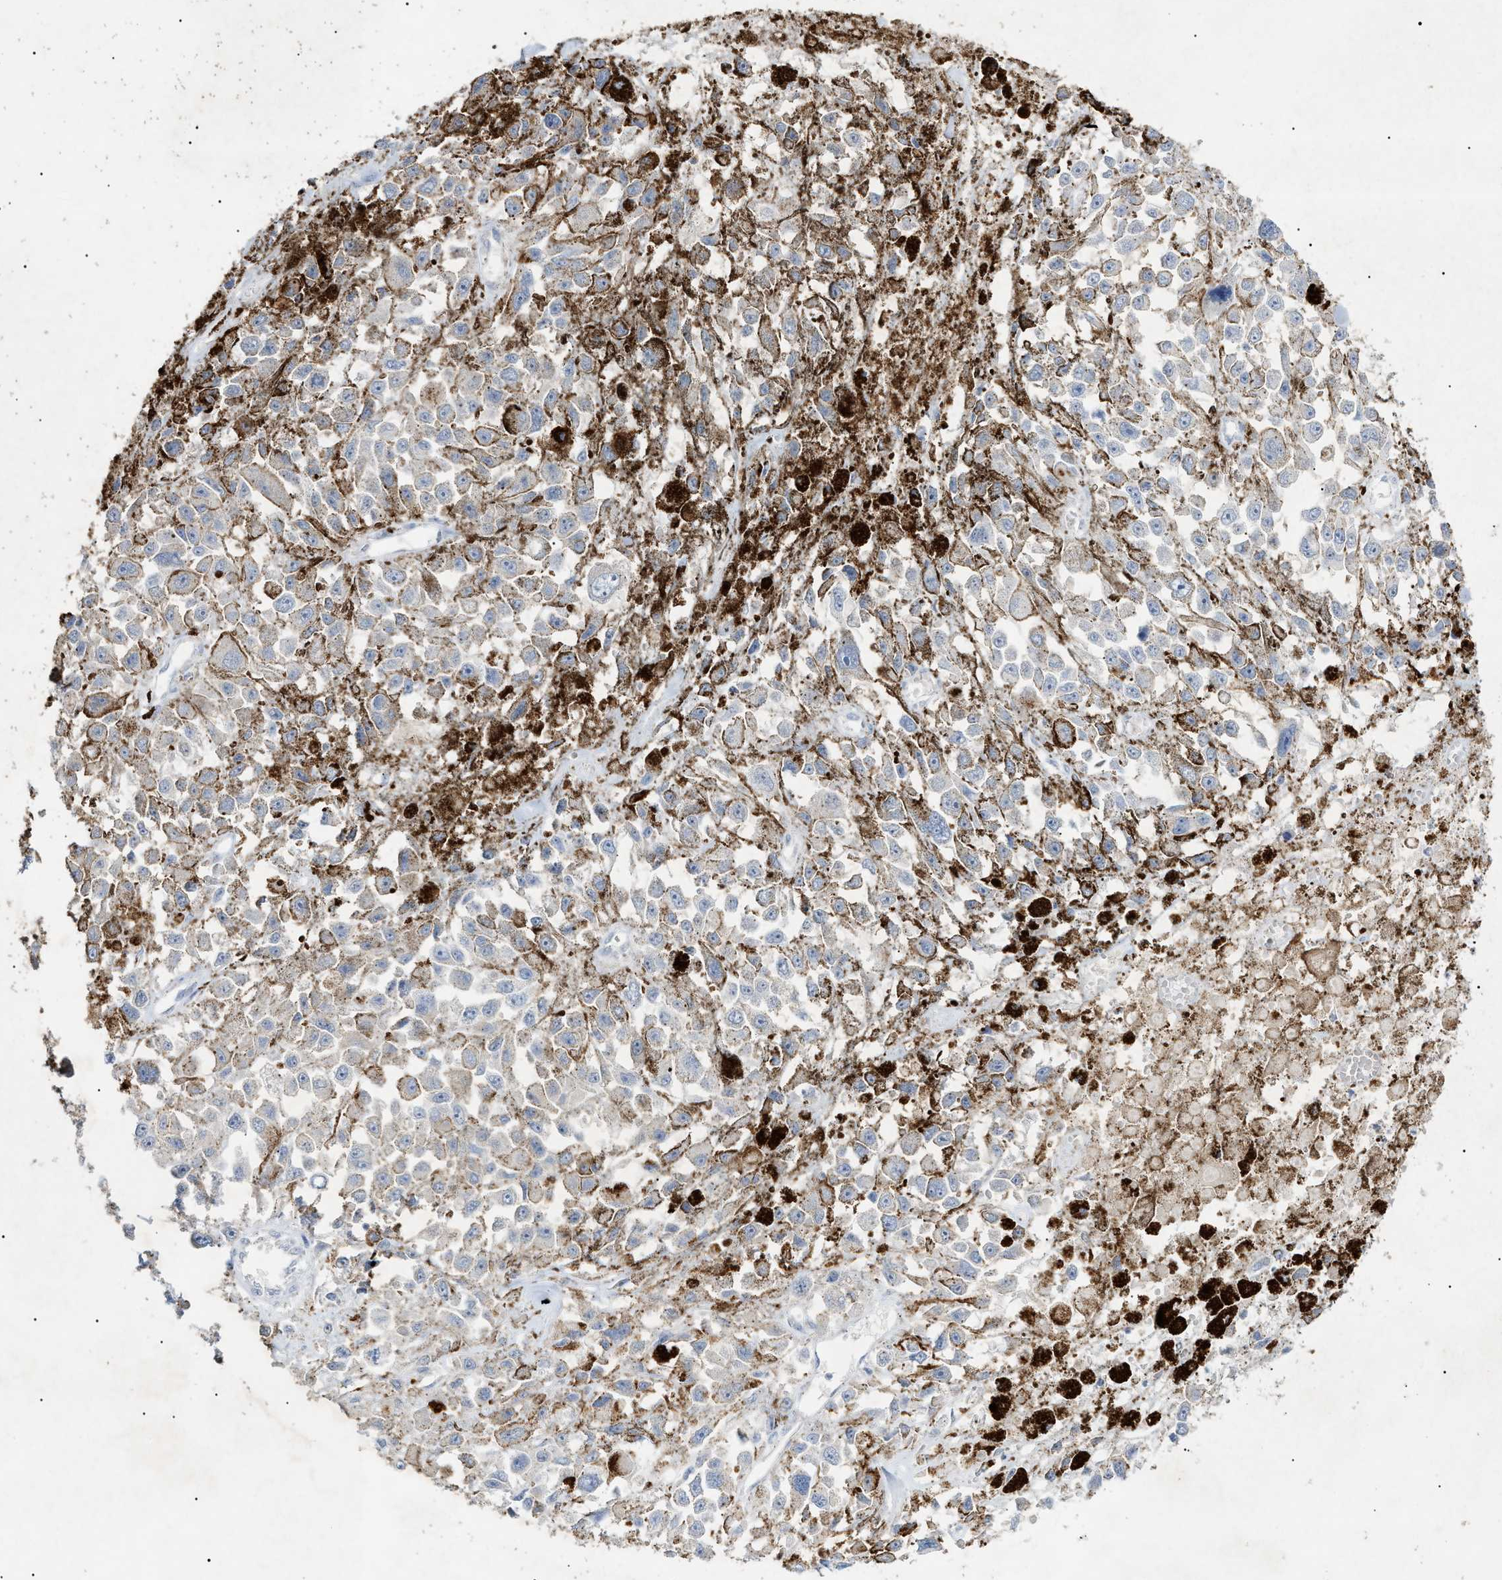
{"staining": {"intensity": "negative", "quantity": "none", "location": "none"}, "tissue": "melanoma", "cell_type": "Tumor cells", "image_type": "cancer", "snomed": [{"axis": "morphology", "description": "Malignant melanoma, Metastatic site"}, {"axis": "topography", "description": "Lymph node"}], "caption": "A high-resolution image shows immunohistochemistry staining of malignant melanoma (metastatic site), which exhibits no significant staining in tumor cells.", "gene": "SLC25A31", "patient": {"sex": "male", "age": 59}}